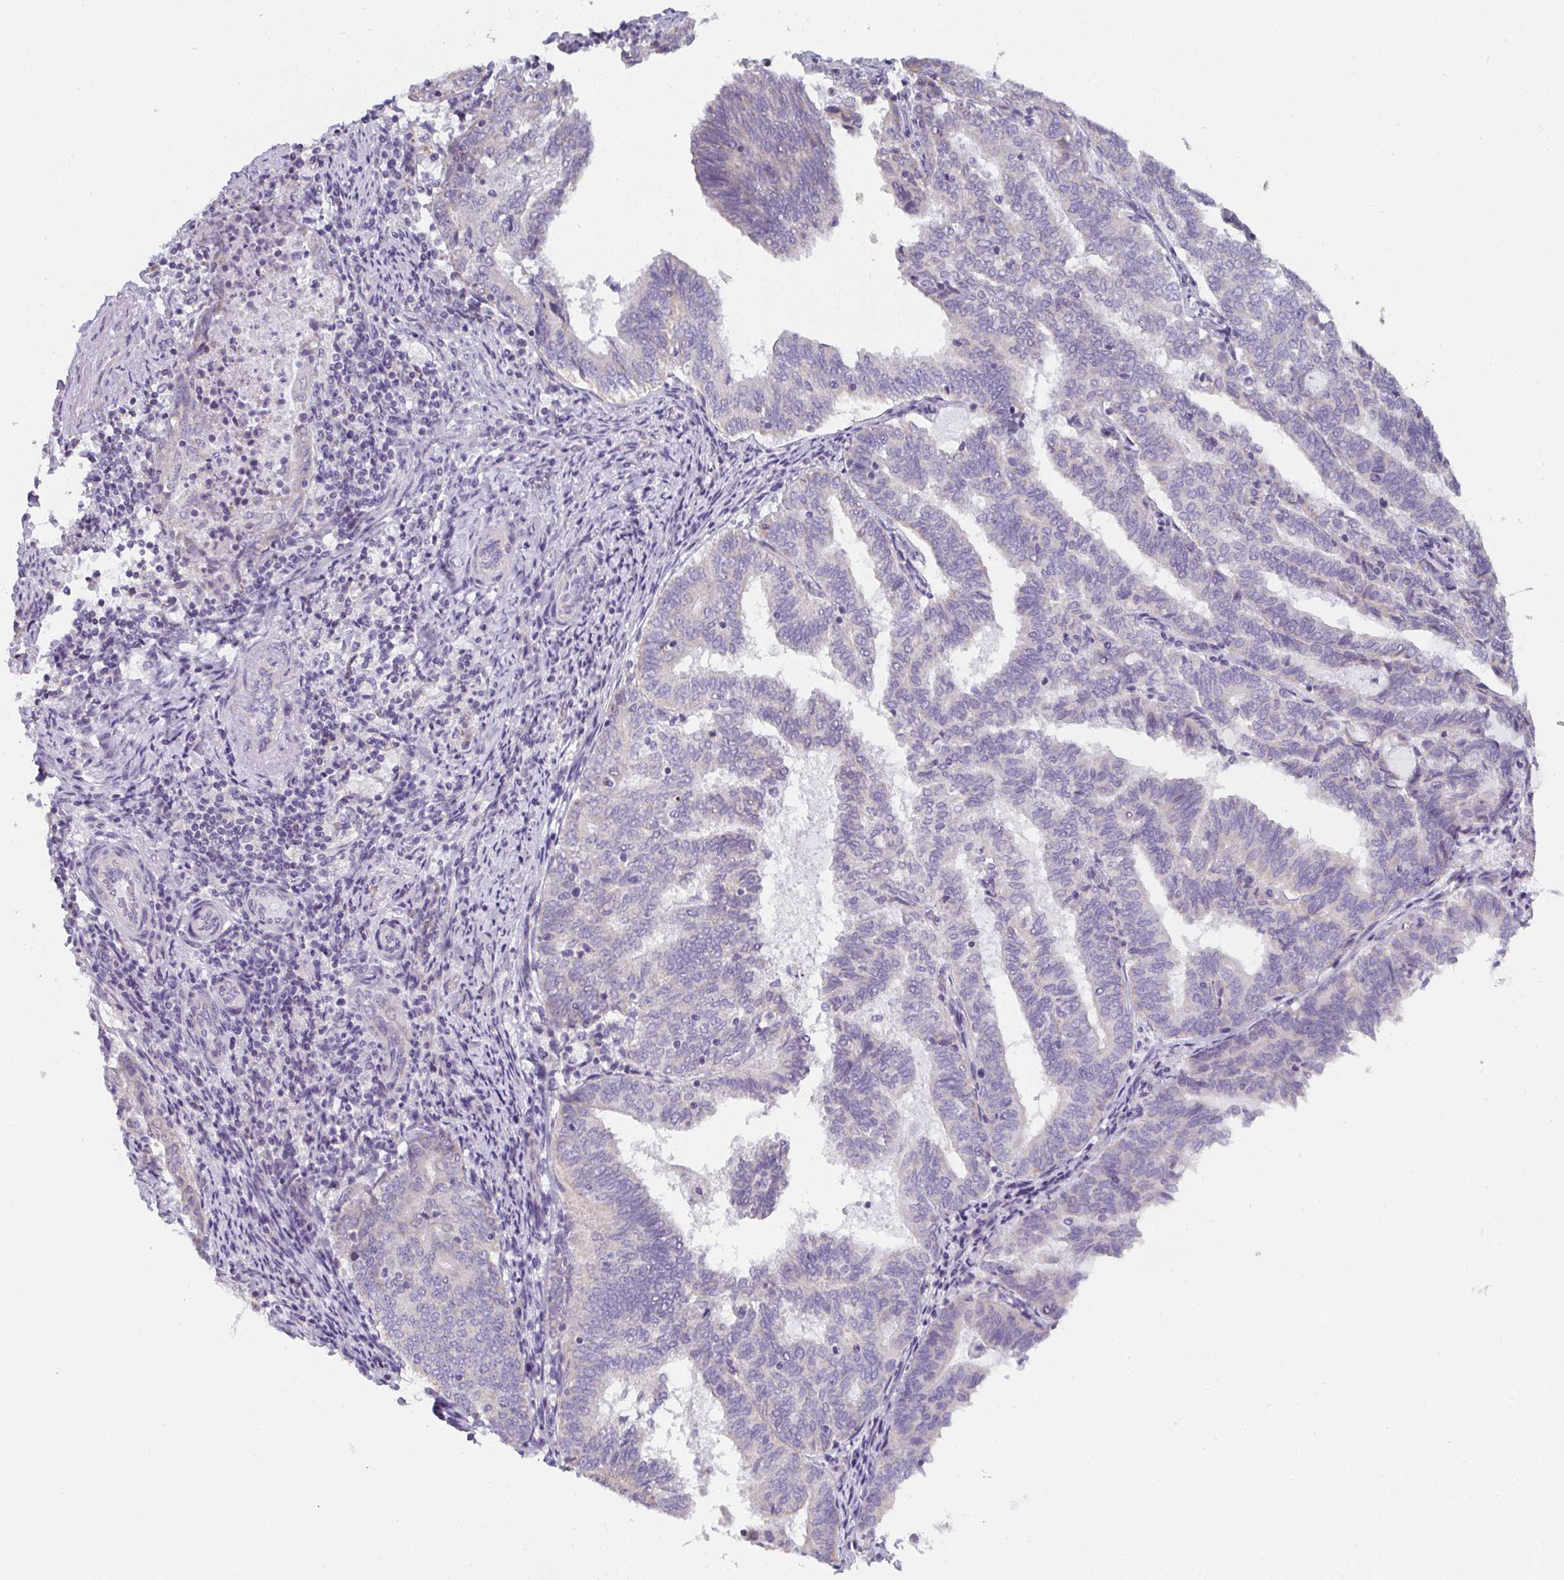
{"staining": {"intensity": "negative", "quantity": "none", "location": "none"}, "tissue": "endometrial cancer", "cell_type": "Tumor cells", "image_type": "cancer", "snomed": [{"axis": "morphology", "description": "Adenocarcinoma, NOS"}, {"axis": "topography", "description": "Endometrium"}], "caption": "An IHC photomicrograph of endometrial adenocarcinoma is shown. There is no staining in tumor cells of endometrial adenocarcinoma.", "gene": "CACNA1S", "patient": {"sex": "female", "age": 80}}